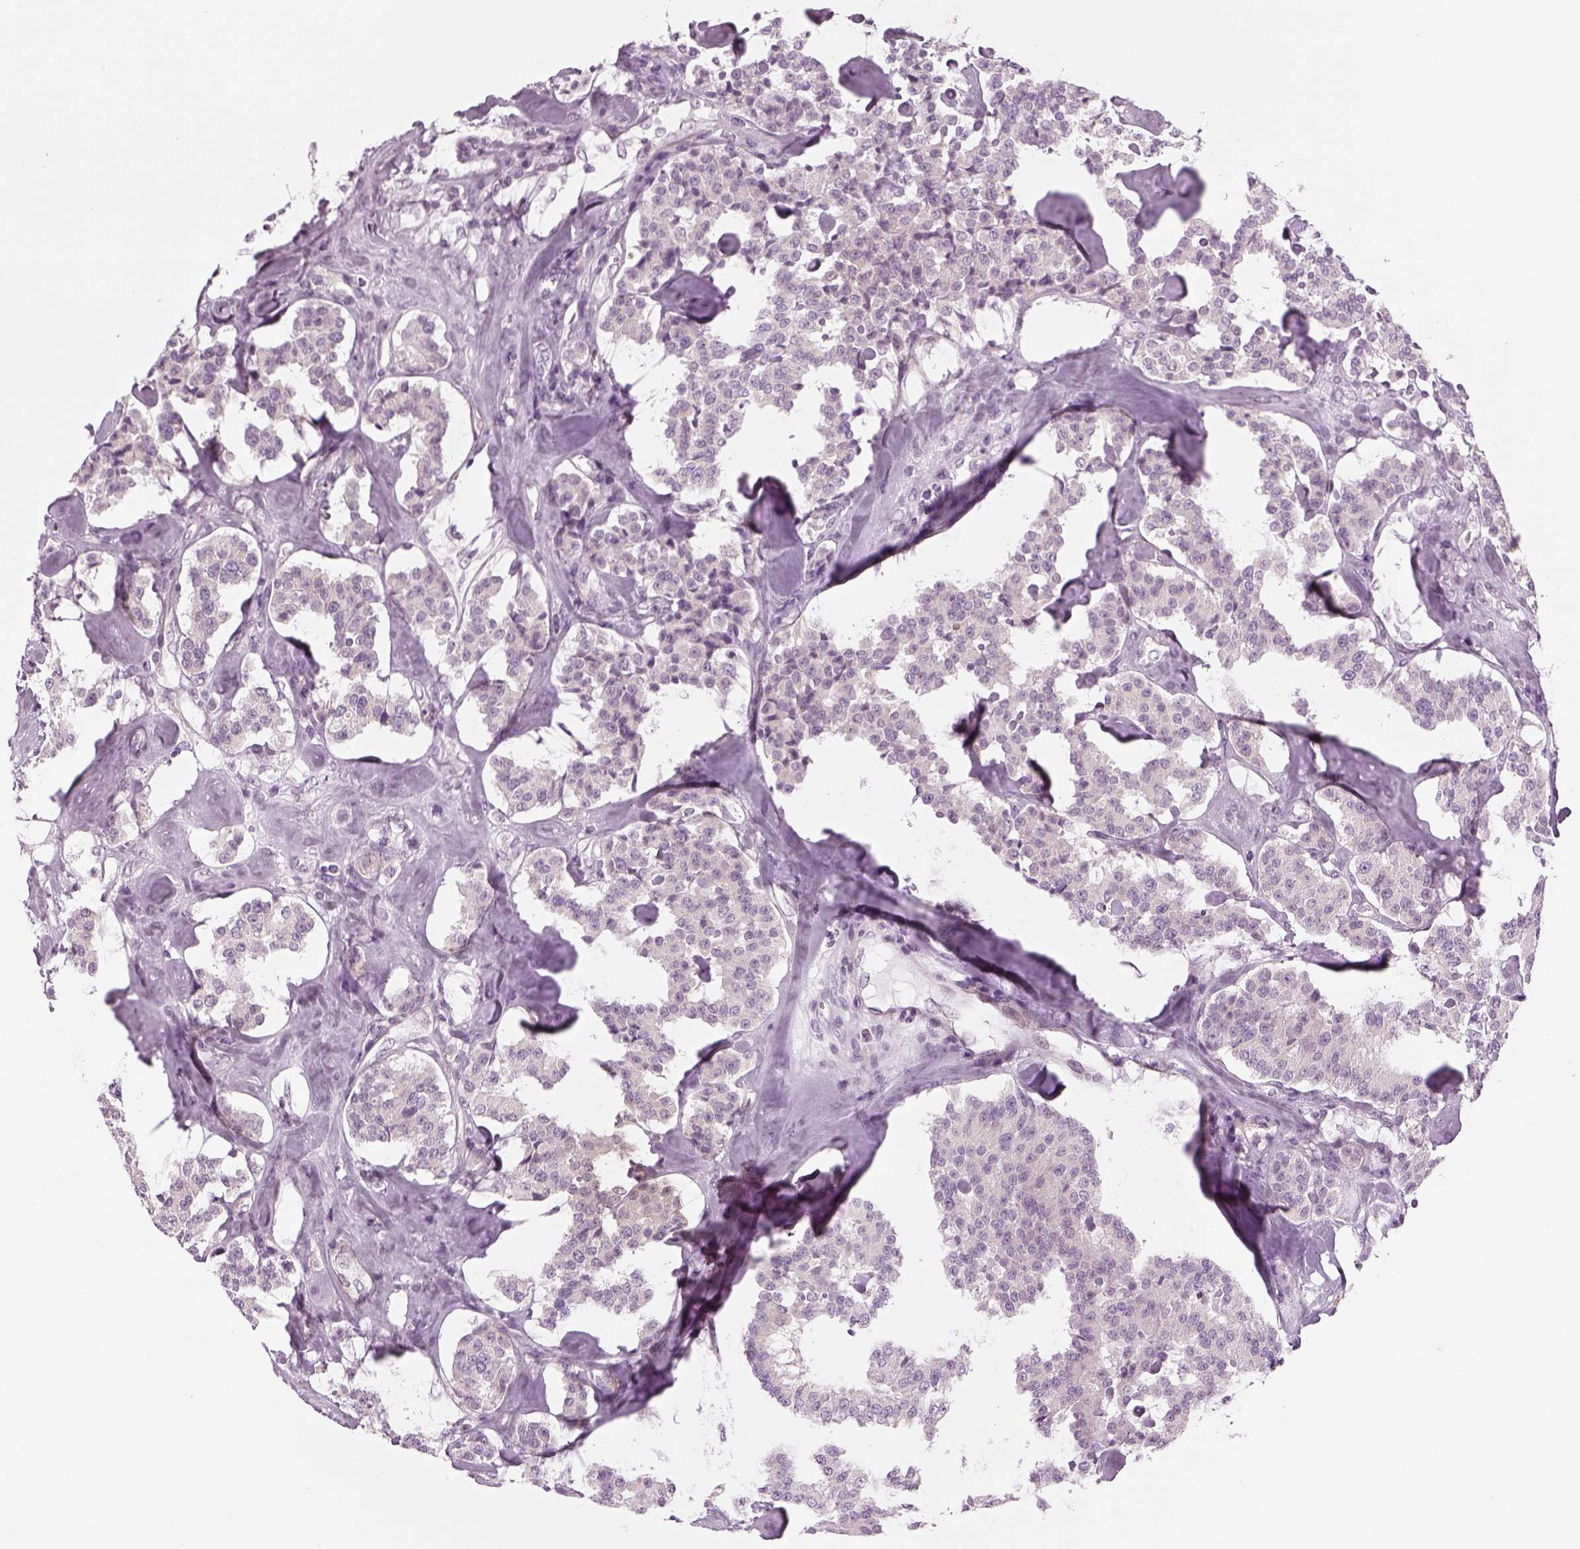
{"staining": {"intensity": "negative", "quantity": "none", "location": "none"}, "tissue": "carcinoid", "cell_type": "Tumor cells", "image_type": "cancer", "snomed": [{"axis": "morphology", "description": "Carcinoid, malignant, NOS"}, {"axis": "topography", "description": "Pancreas"}], "caption": "Immunohistochemical staining of human malignant carcinoid demonstrates no significant staining in tumor cells.", "gene": "LRRIQ3", "patient": {"sex": "male", "age": 41}}